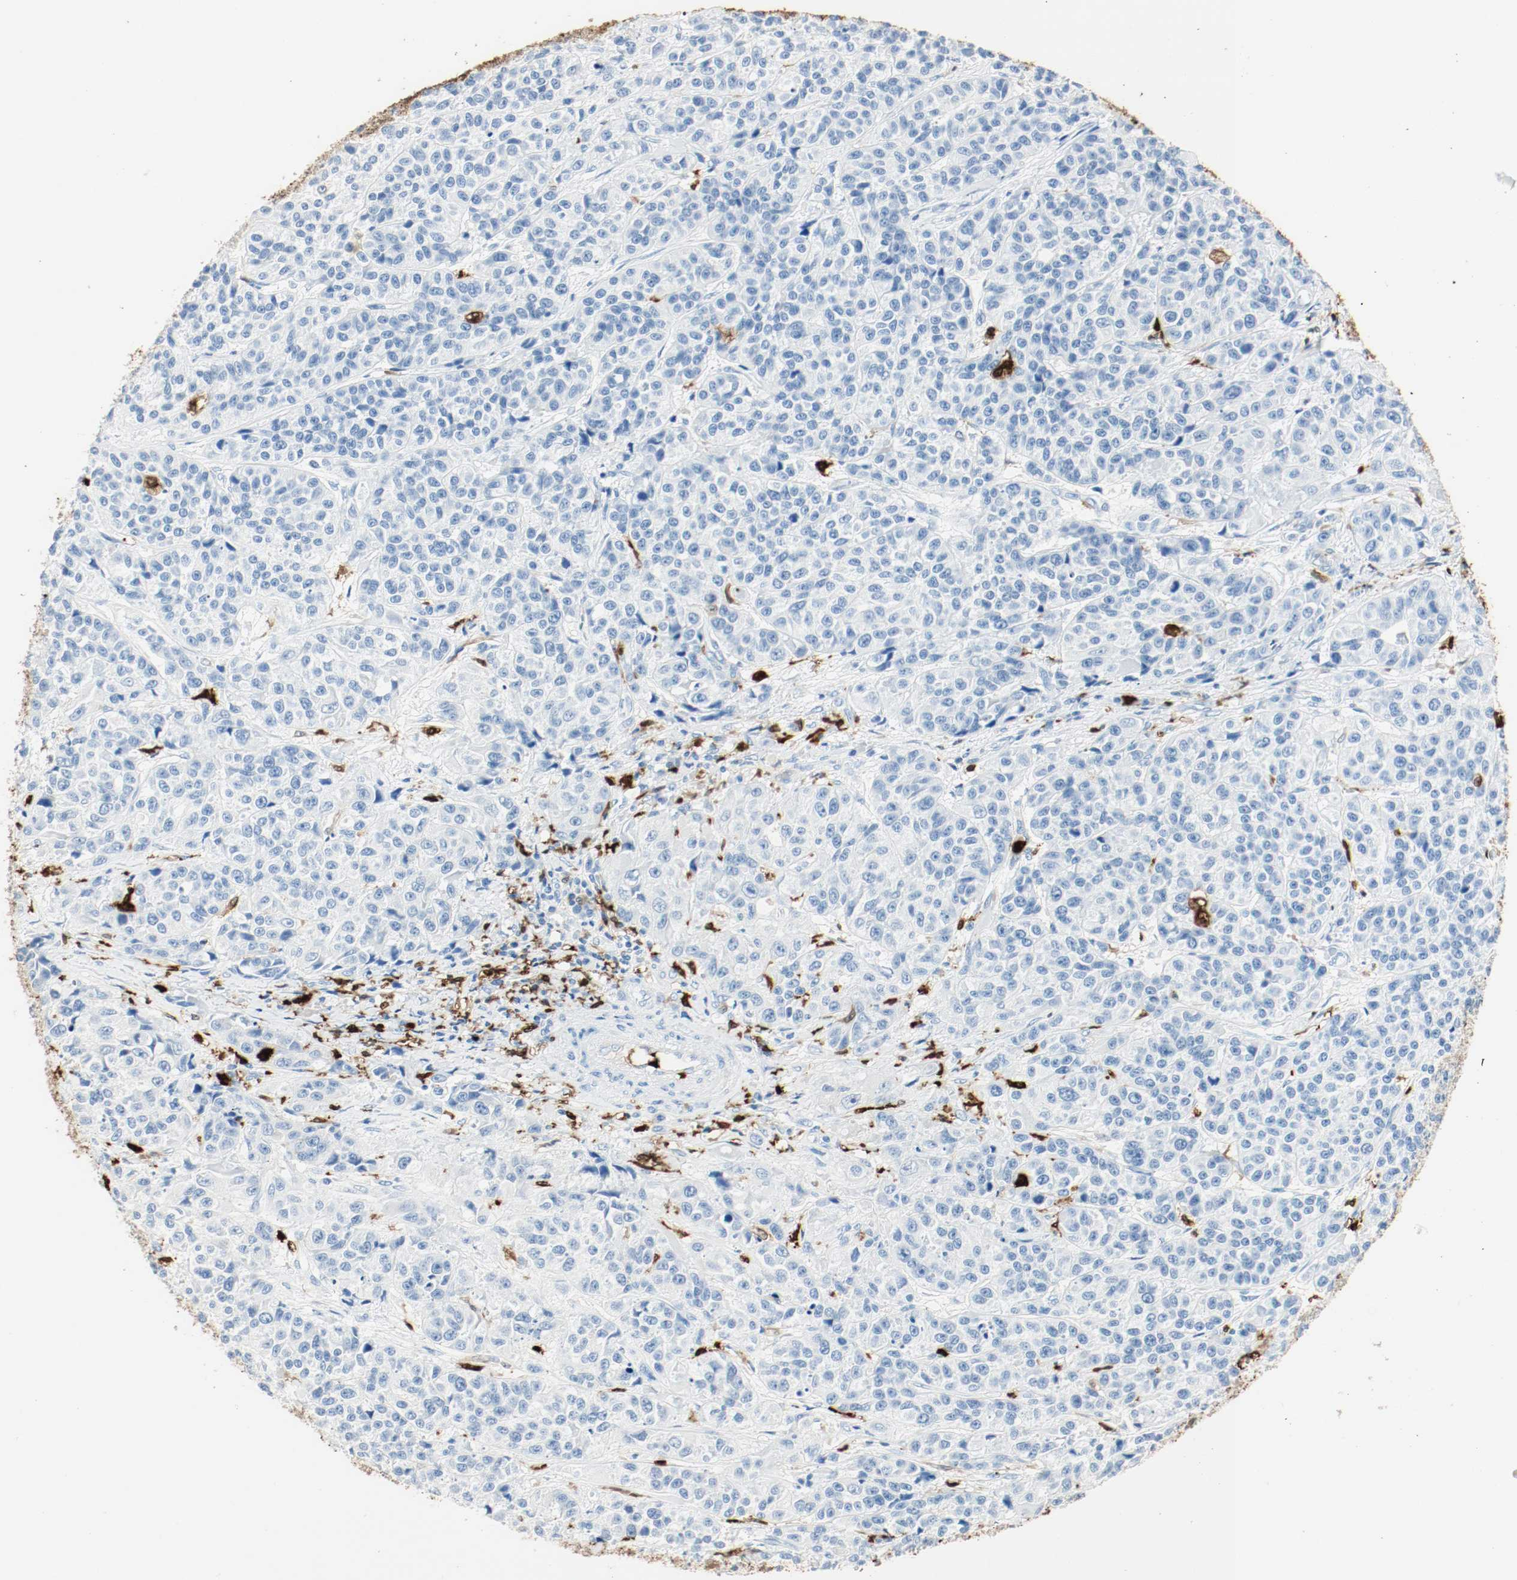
{"staining": {"intensity": "negative", "quantity": "none", "location": "none"}, "tissue": "urothelial cancer", "cell_type": "Tumor cells", "image_type": "cancer", "snomed": [{"axis": "morphology", "description": "Urothelial carcinoma, High grade"}, {"axis": "topography", "description": "Urinary bladder"}], "caption": "A photomicrograph of human urothelial cancer is negative for staining in tumor cells.", "gene": "S100A9", "patient": {"sex": "female", "age": 81}}